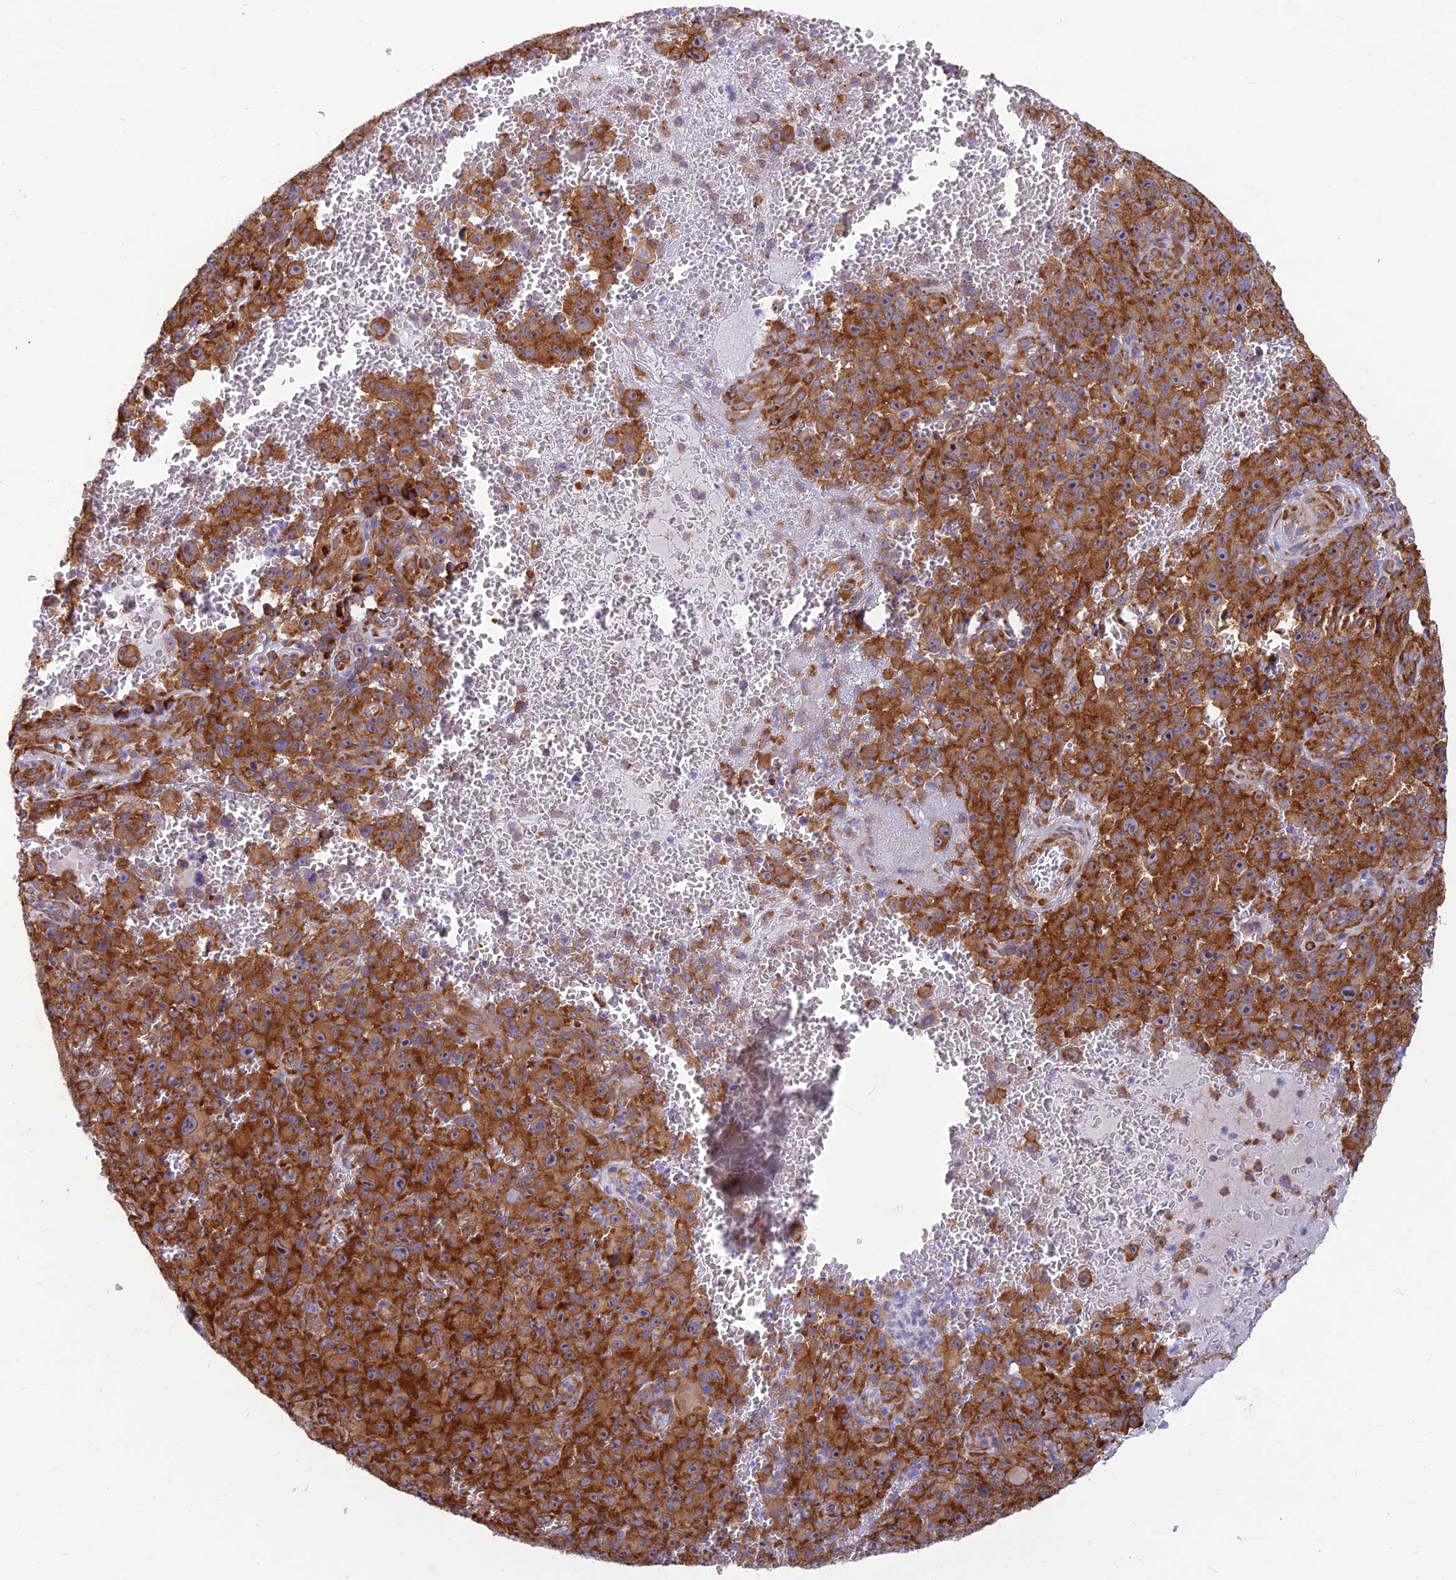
{"staining": {"intensity": "moderate", "quantity": ">75%", "location": "cytoplasmic/membranous"}, "tissue": "melanoma", "cell_type": "Tumor cells", "image_type": "cancer", "snomed": [{"axis": "morphology", "description": "Malignant melanoma, NOS"}, {"axis": "topography", "description": "Skin"}], "caption": "Brown immunohistochemical staining in human melanoma shows moderate cytoplasmic/membranous staining in approximately >75% of tumor cells. The protein of interest is shown in brown color, while the nuclei are stained blue.", "gene": "RPL17-C18orf32", "patient": {"sex": "female", "age": 82}}